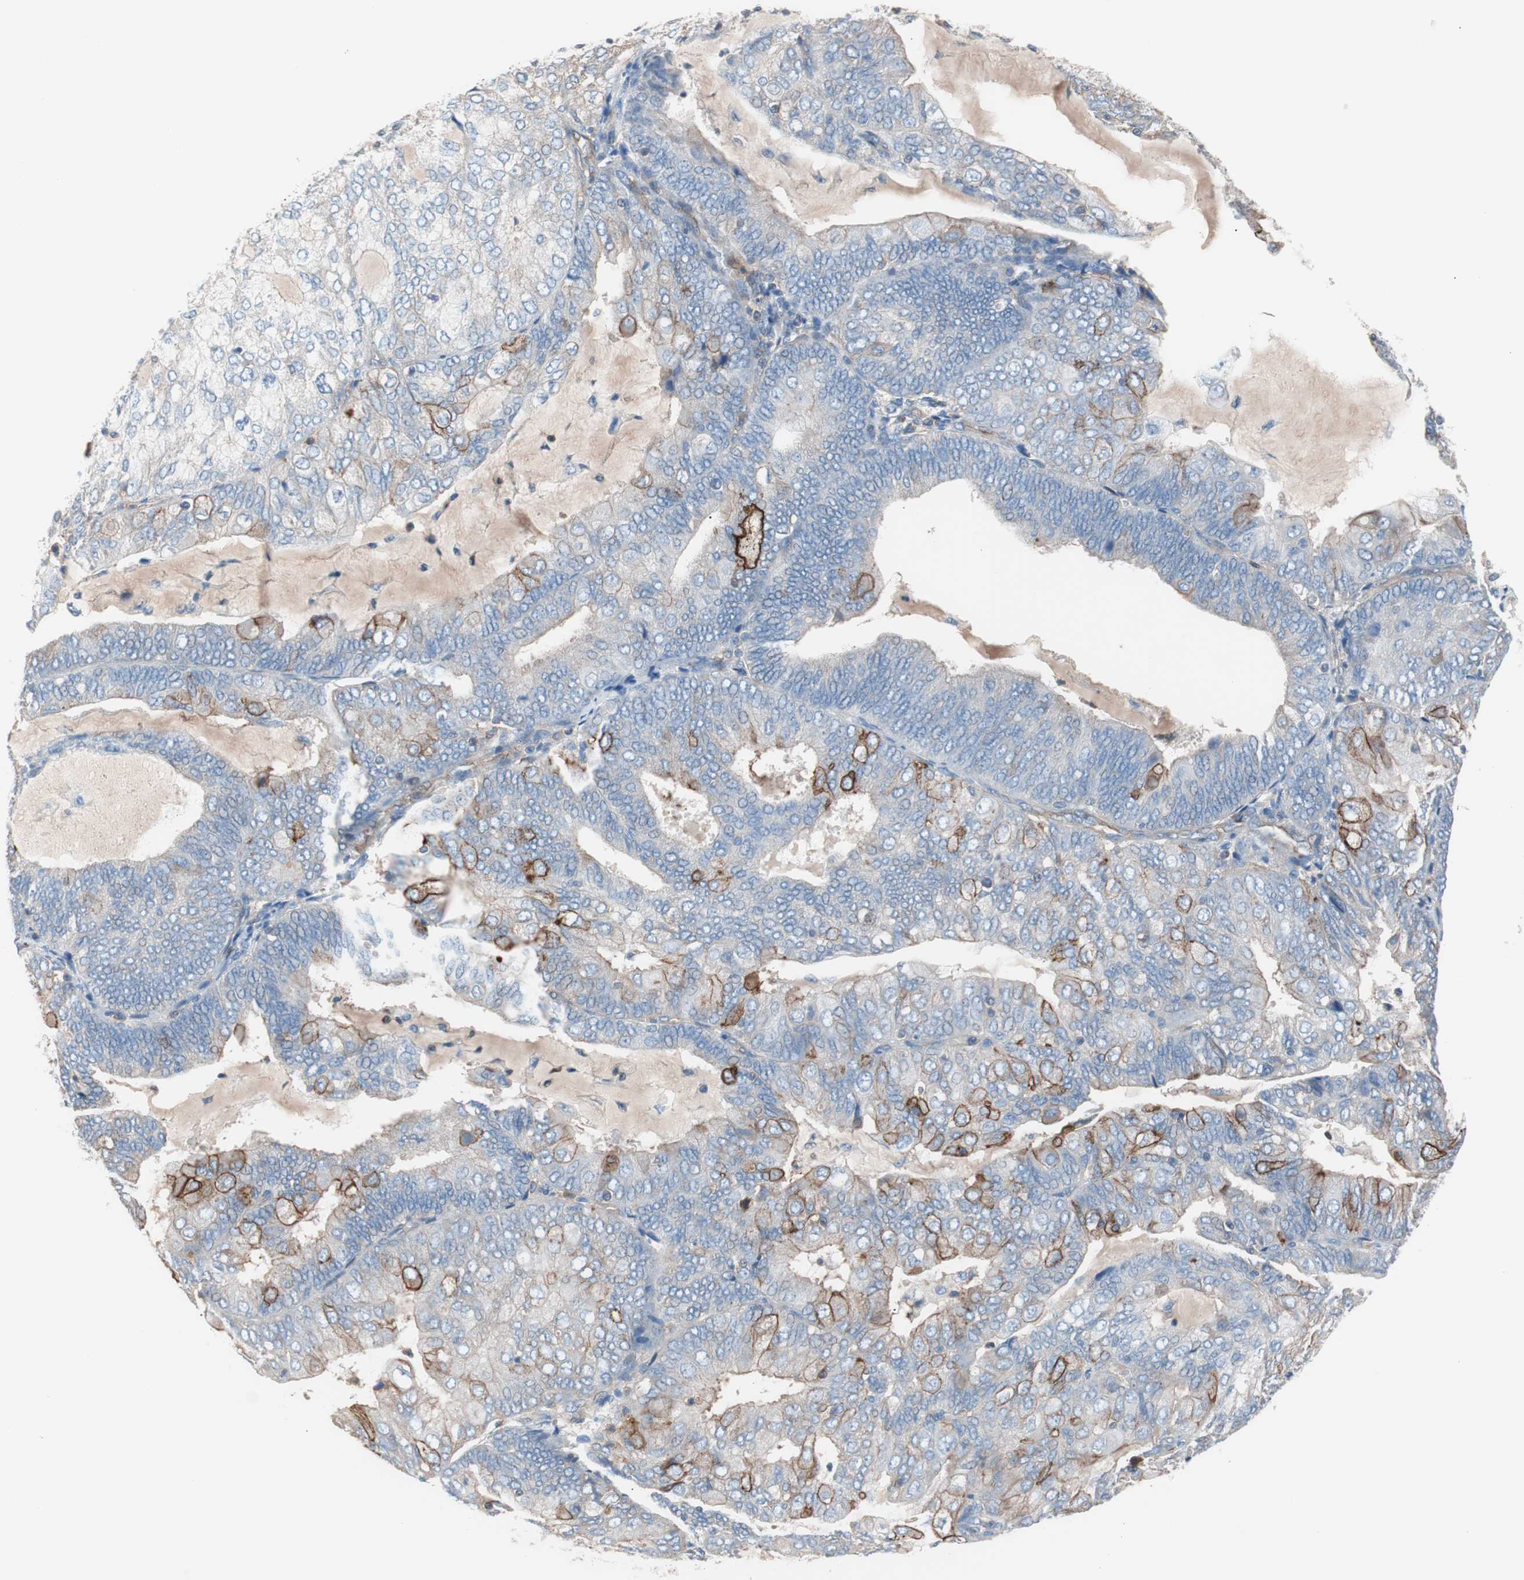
{"staining": {"intensity": "strong", "quantity": "<25%", "location": "cytoplasmic/membranous"}, "tissue": "endometrial cancer", "cell_type": "Tumor cells", "image_type": "cancer", "snomed": [{"axis": "morphology", "description": "Adenocarcinoma, NOS"}, {"axis": "topography", "description": "Endometrium"}], "caption": "Immunohistochemical staining of endometrial cancer (adenocarcinoma) shows medium levels of strong cytoplasmic/membranous staining in about <25% of tumor cells.", "gene": "GPR160", "patient": {"sex": "female", "age": 81}}